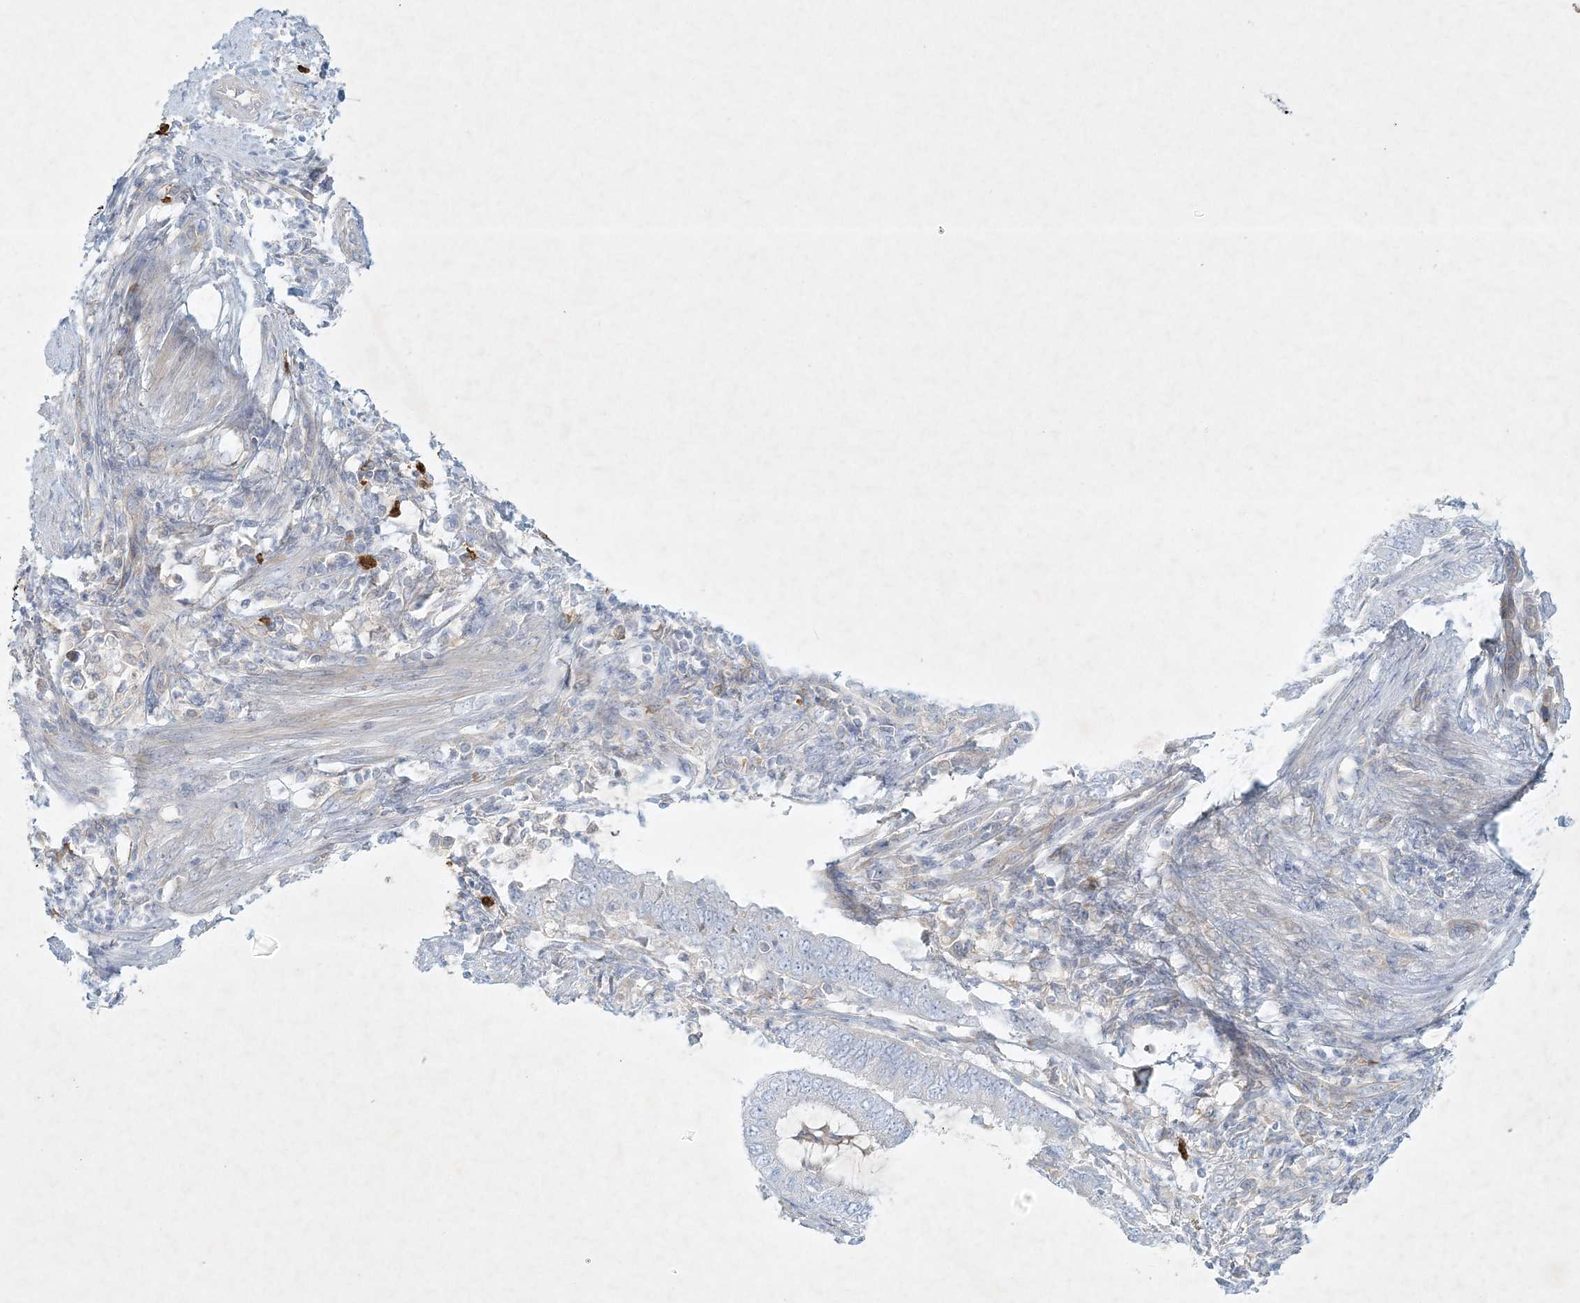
{"staining": {"intensity": "negative", "quantity": "none", "location": "none"}, "tissue": "endometrial cancer", "cell_type": "Tumor cells", "image_type": "cancer", "snomed": [{"axis": "morphology", "description": "Adenocarcinoma, NOS"}, {"axis": "topography", "description": "Endometrium"}], "caption": "Adenocarcinoma (endometrial) stained for a protein using immunohistochemistry shows no staining tumor cells.", "gene": "STK11IP", "patient": {"sex": "female", "age": 49}}